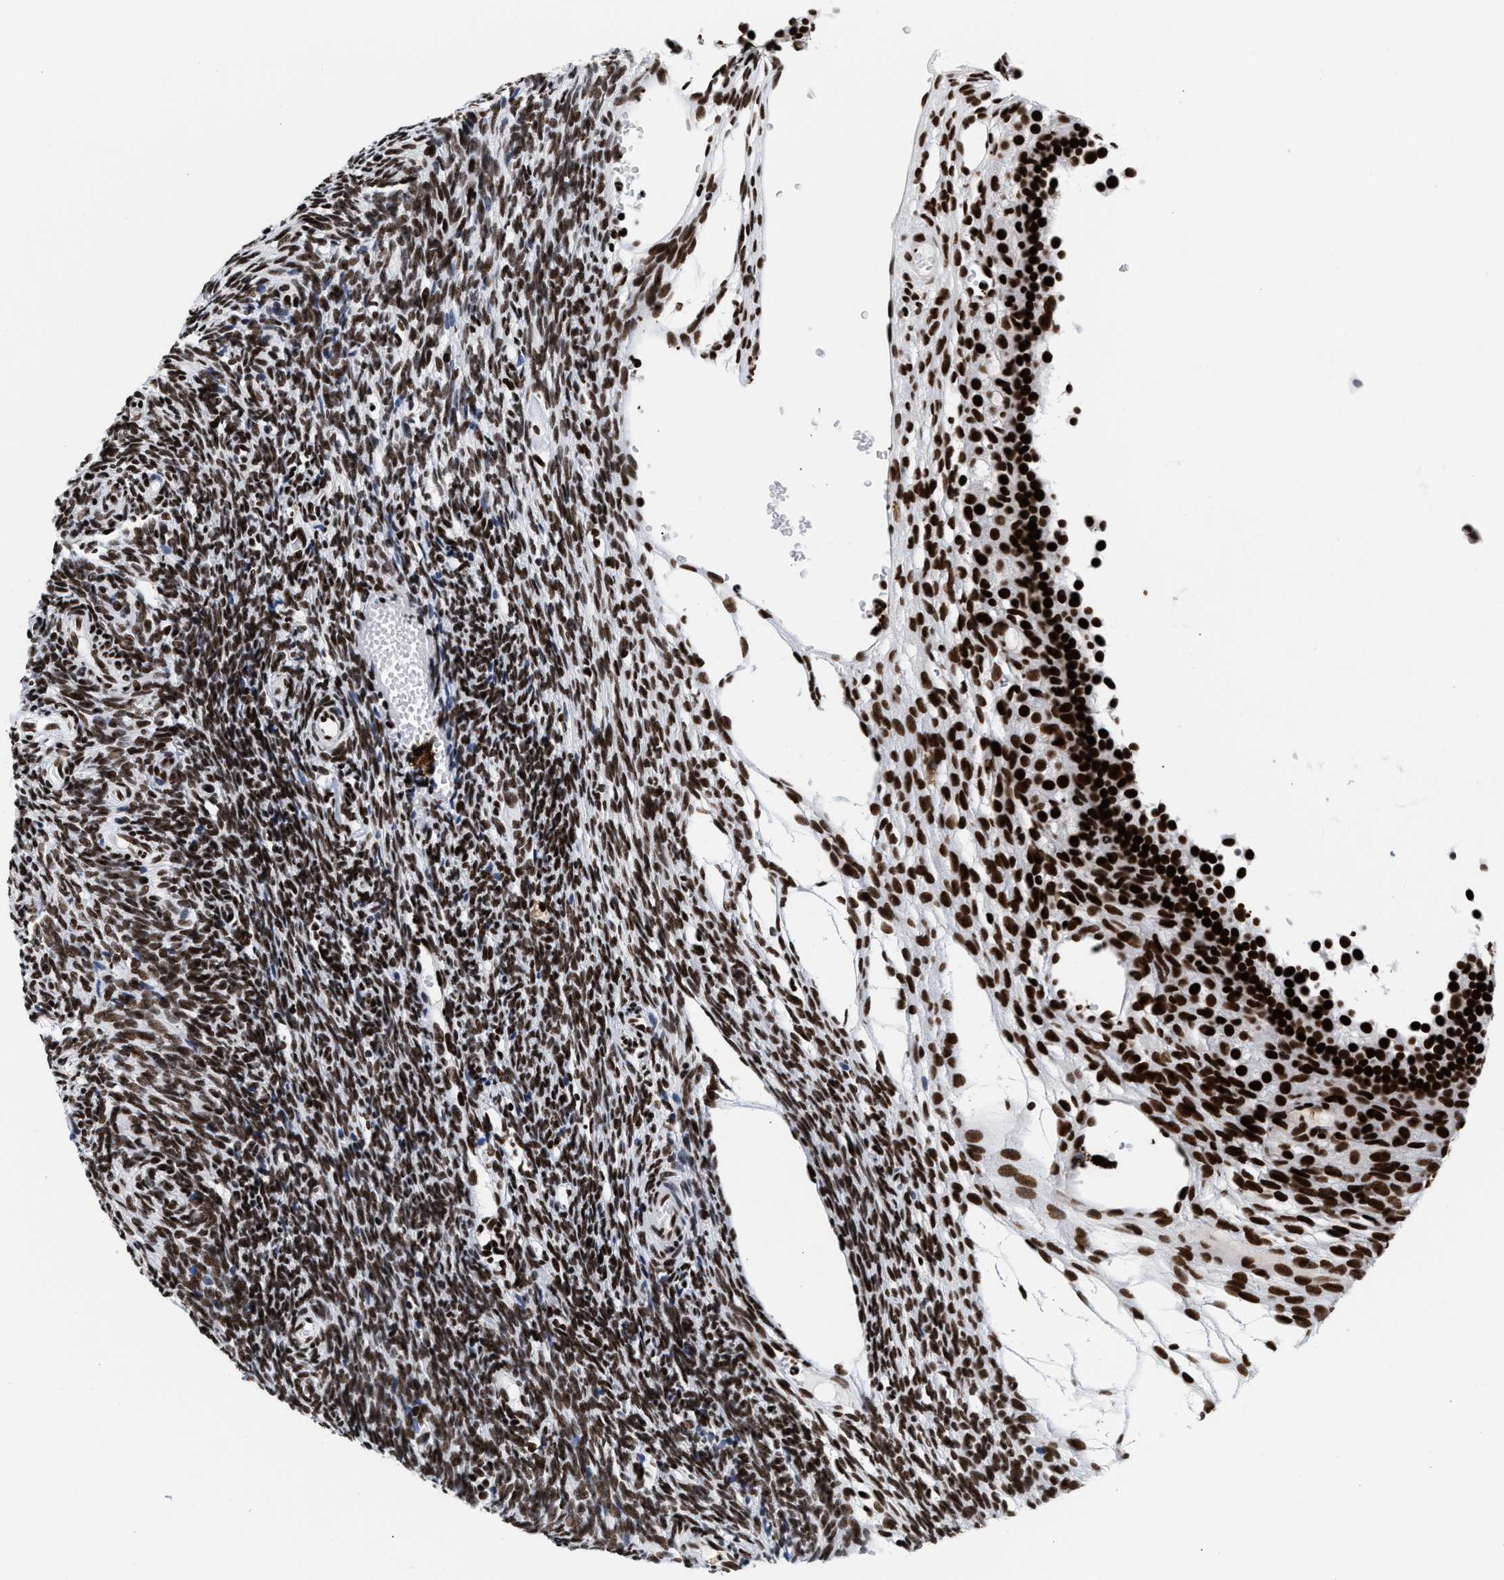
{"staining": {"intensity": "strong", "quantity": ">75%", "location": "nuclear"}, "tissue": "ovary", "cell_type": "Follicle cells", "image_type": "normal", "snomed": [{"axis": "morphology", "description": "Normal tissue, NOS"}, {"axis": "topography", "description": "Ovary"}], "caption": "Ovary stained for a protein reveals strong nuclear positivity in follicle cells. Ihc stains the protein in brown and the nuclei are stained blue.", "gene": "RAD21", "patient": {"sex": "female", "age": 35}}